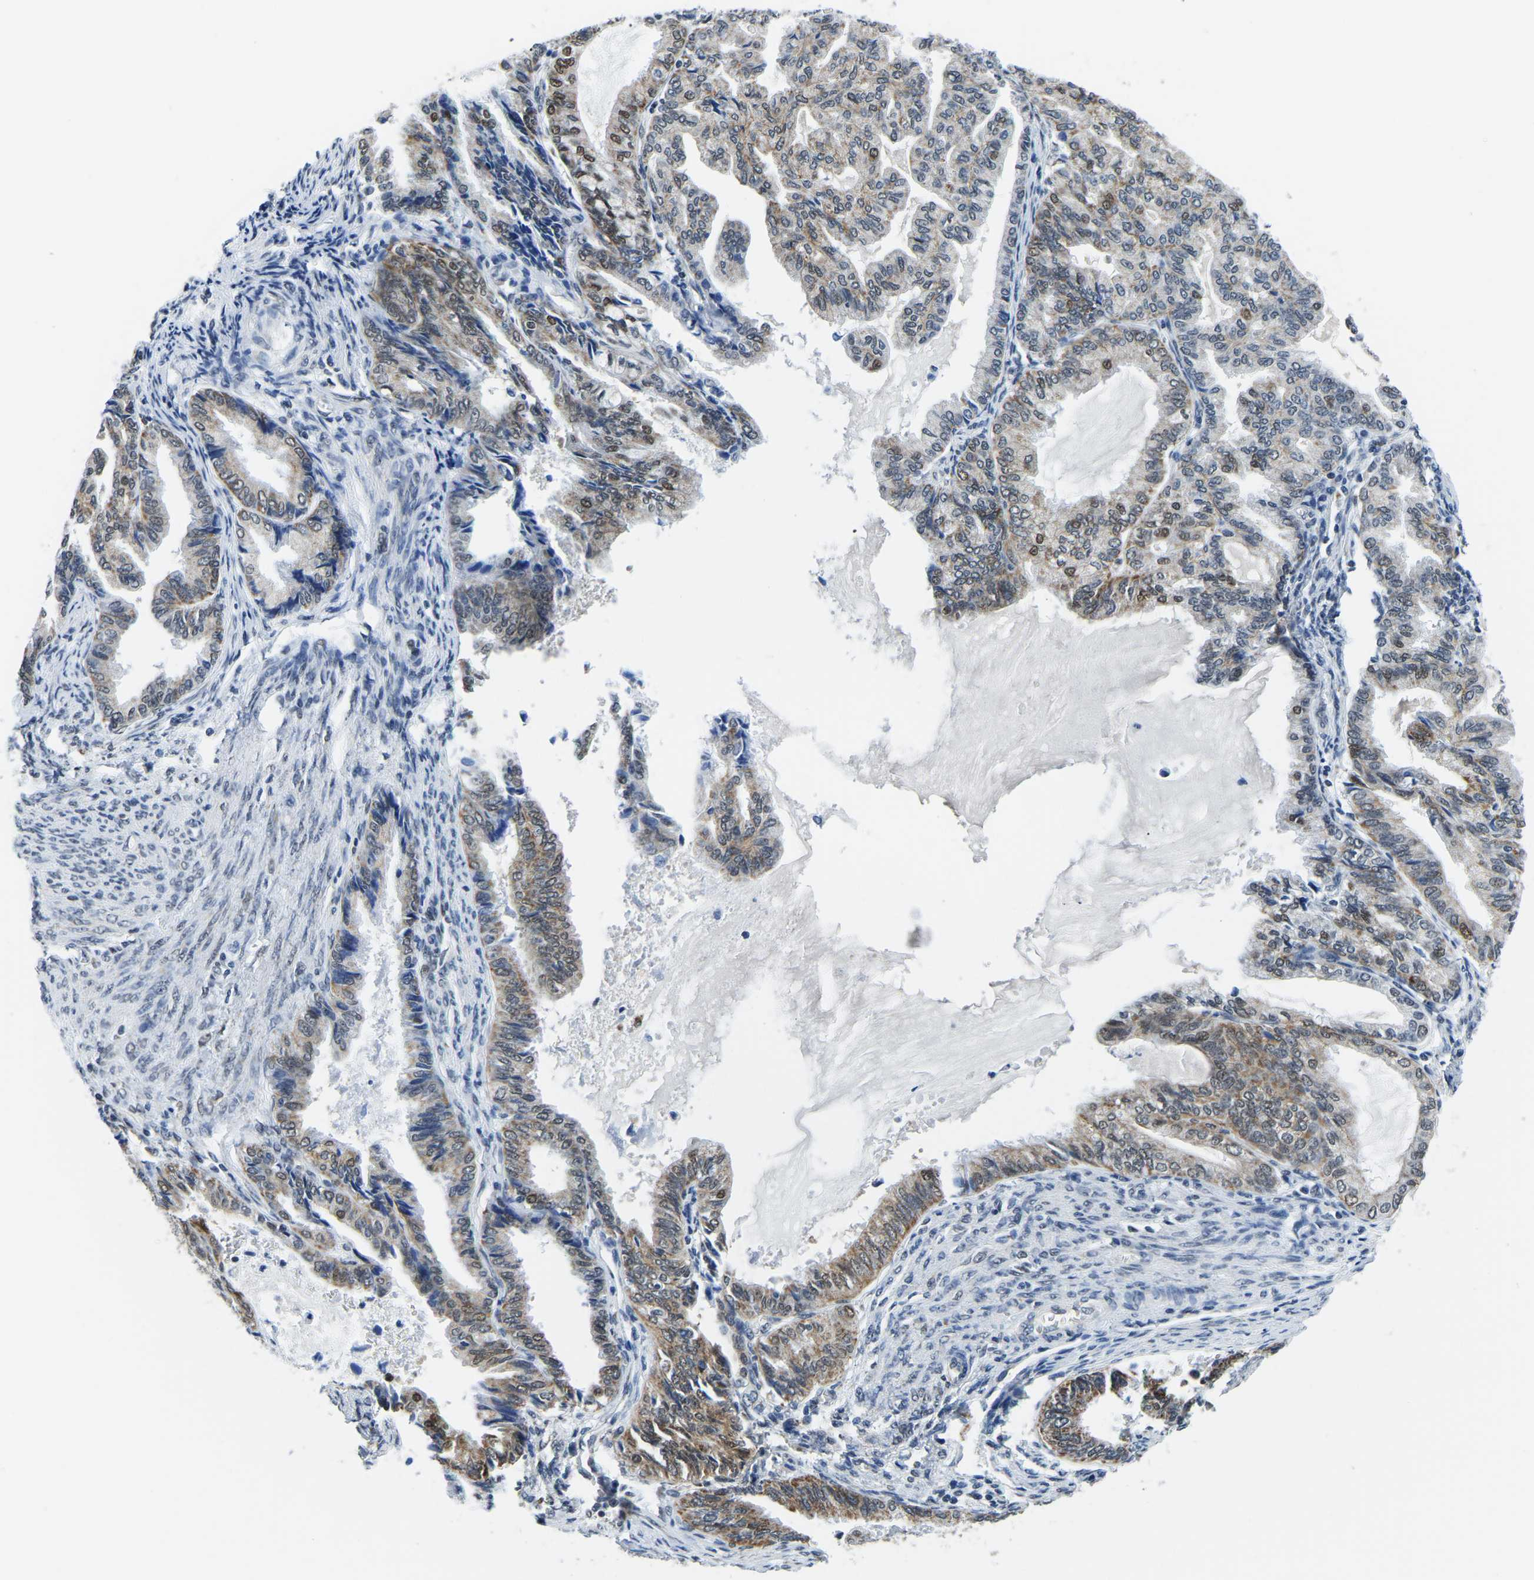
{"staining": {"intensity": "moderate", "quantity": ">75%", "location": "cytoplasmic/membranous,nuclear"}, "tissue": "endometrial cancer", "cell_type": "Tumor cells", "image_type": "cancer", "snomed": [{"axis": "morphology", "description": "Adenocarcinoma, NOS"}, {"axis": "topography", "description": "Endometrium"}], "caption": "Immunohistochemical staining of human adenocarcinoma (endometrial) demonstrates moderate cytoplasmic/membranous and nuclear protein staining in approximately >75% of tumor cells.", "gene": "BNIP3L", "patient": {"sex": "female", "age": 86}}